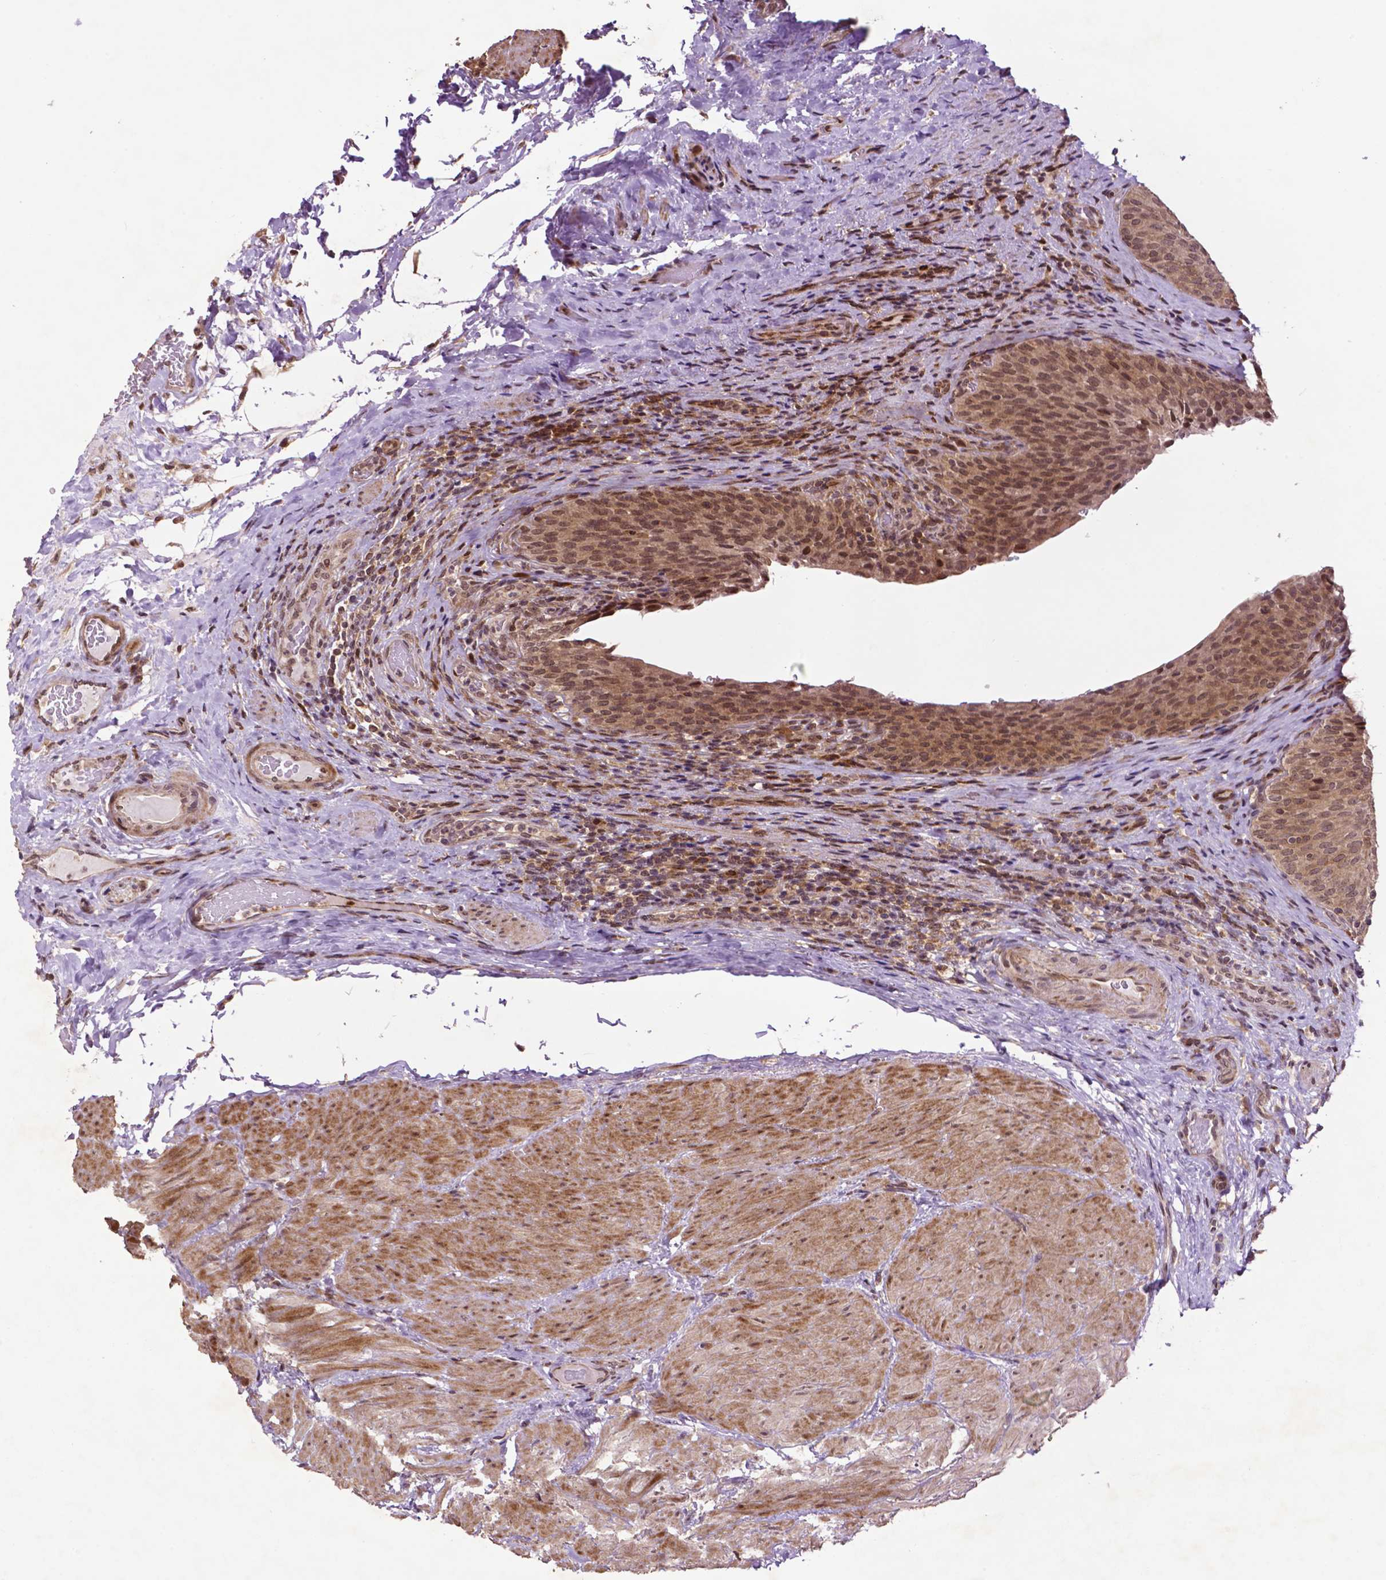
{"staining": {"intensity": "moderate", "quantity": ">75%", "location": "cytoplasmic/membranous,nuclear"}, "tissue": "urinary bladder", "cell_type": "Urothelial cells", "image_type": "normal", "snomed": [{"axis": "morphology", "description": "Normal tissue, NOS"}, {"axis": "topography", "description": "Urinary bladder"}, {"axis": "topography", "description": "Peripheral nerve tissue"}], "caption": "An immunohistochemistry (IHC) histopathology image of benign tissue is shown. Protein staining in brown labels moderate cytoplasmic/membranous,nuclear positivity in urinary bladder within urothelial cells.", "gene": "TMX2", "patient": {"sex": "male", "age": 66}}